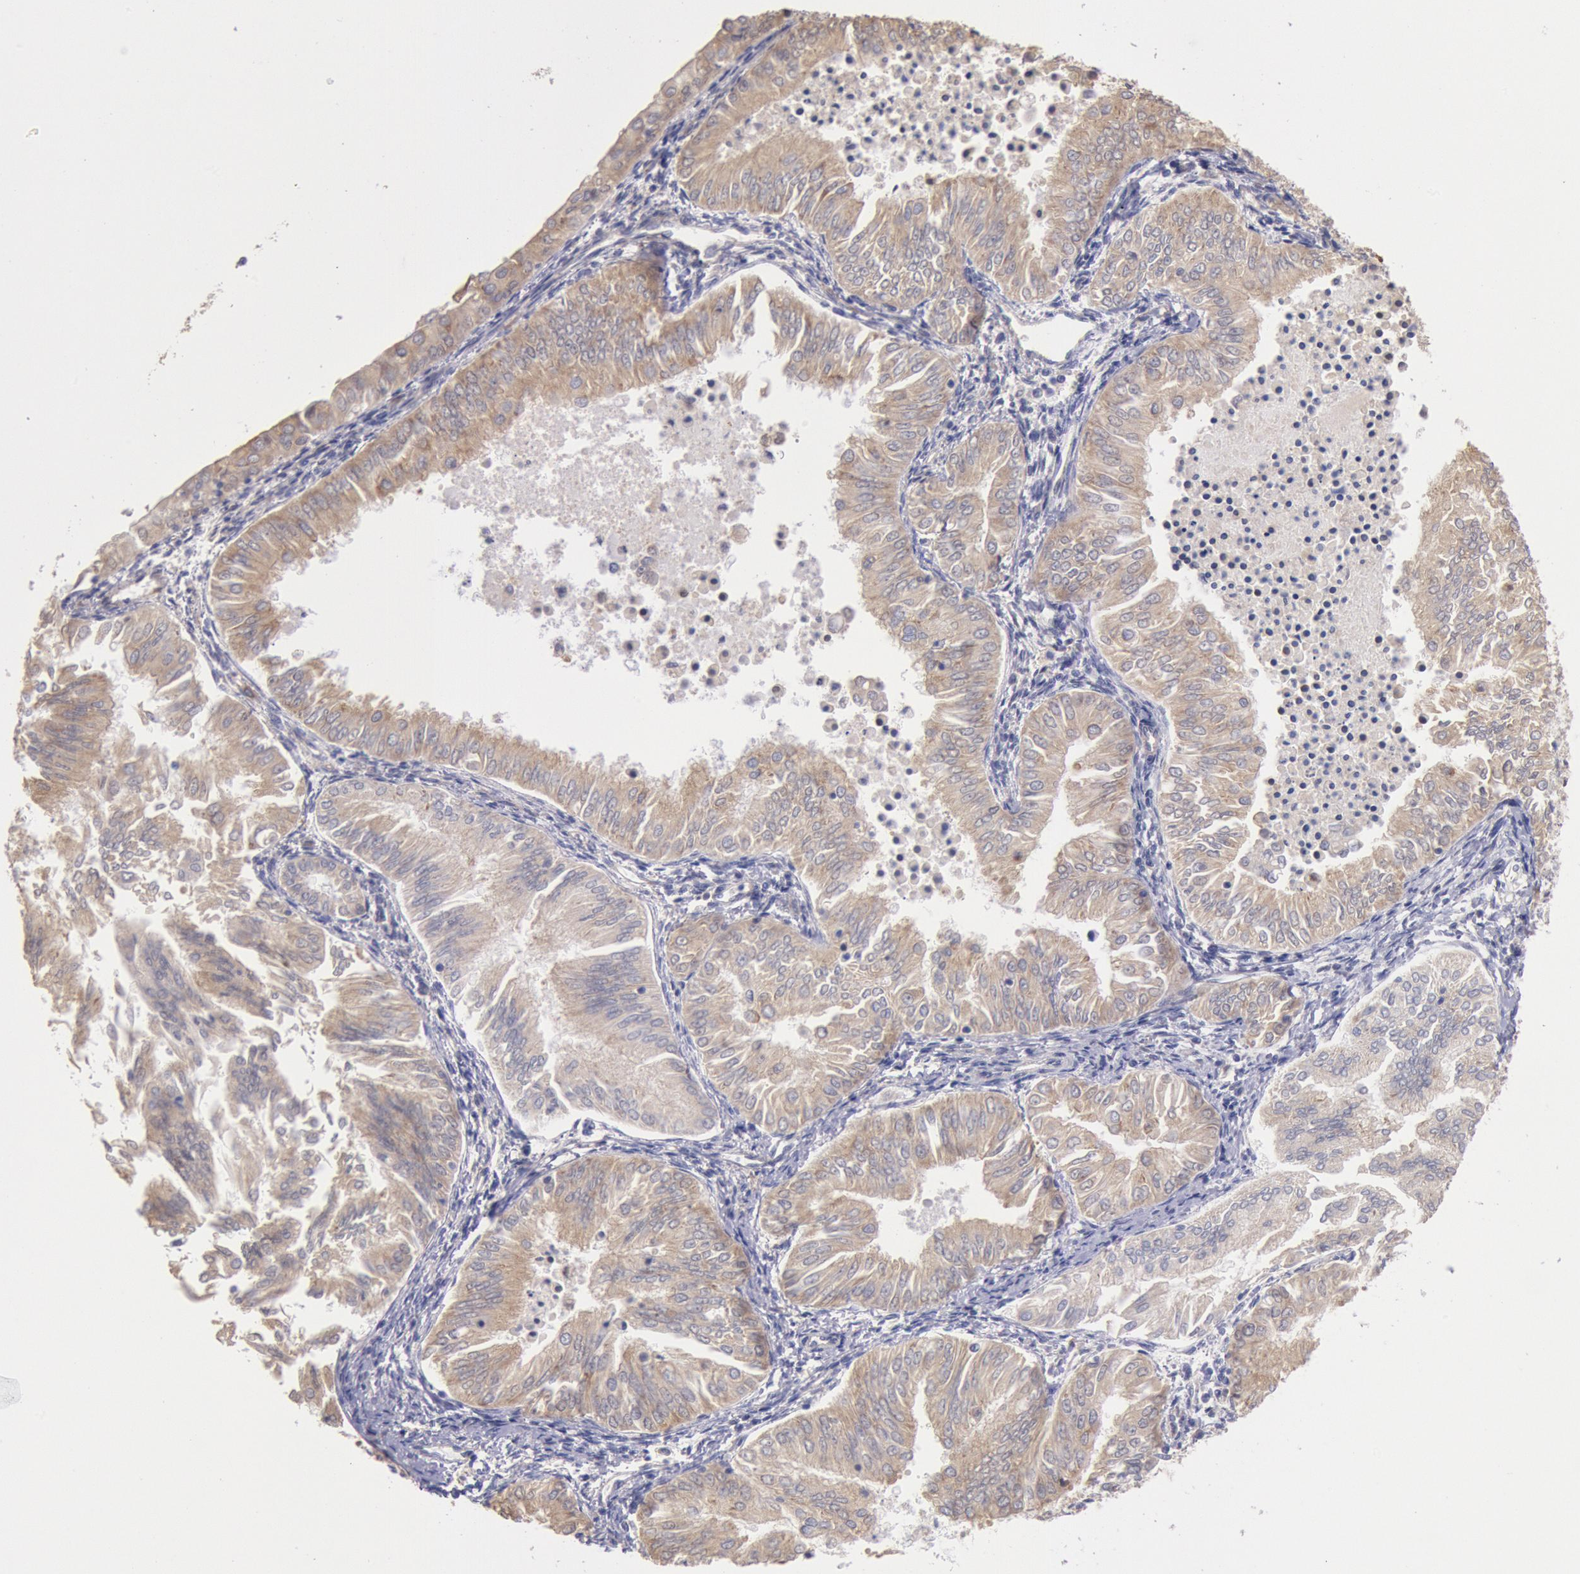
{"staining": {"intensity": "moderate", "quantity": ">75%", "location": "cytoplasmic/membranous"}, "tissue": "endometrial cancer", "cell_type": "Tumor cells", "image_type": "cancer", "snomed": [{"axis": "morphology", "description": "Adenocarcinoma, NOS"}, {"axis": "topography", "description": "Endometrium"}], "caption": "A medium amount of moderate cytoplasmic/membranous staining is present in about >75% of tumor cells in endometrial adenocarcinoma tissue.", "gene": "DRG1", "patient": {"sex": "female", "age": 53}}